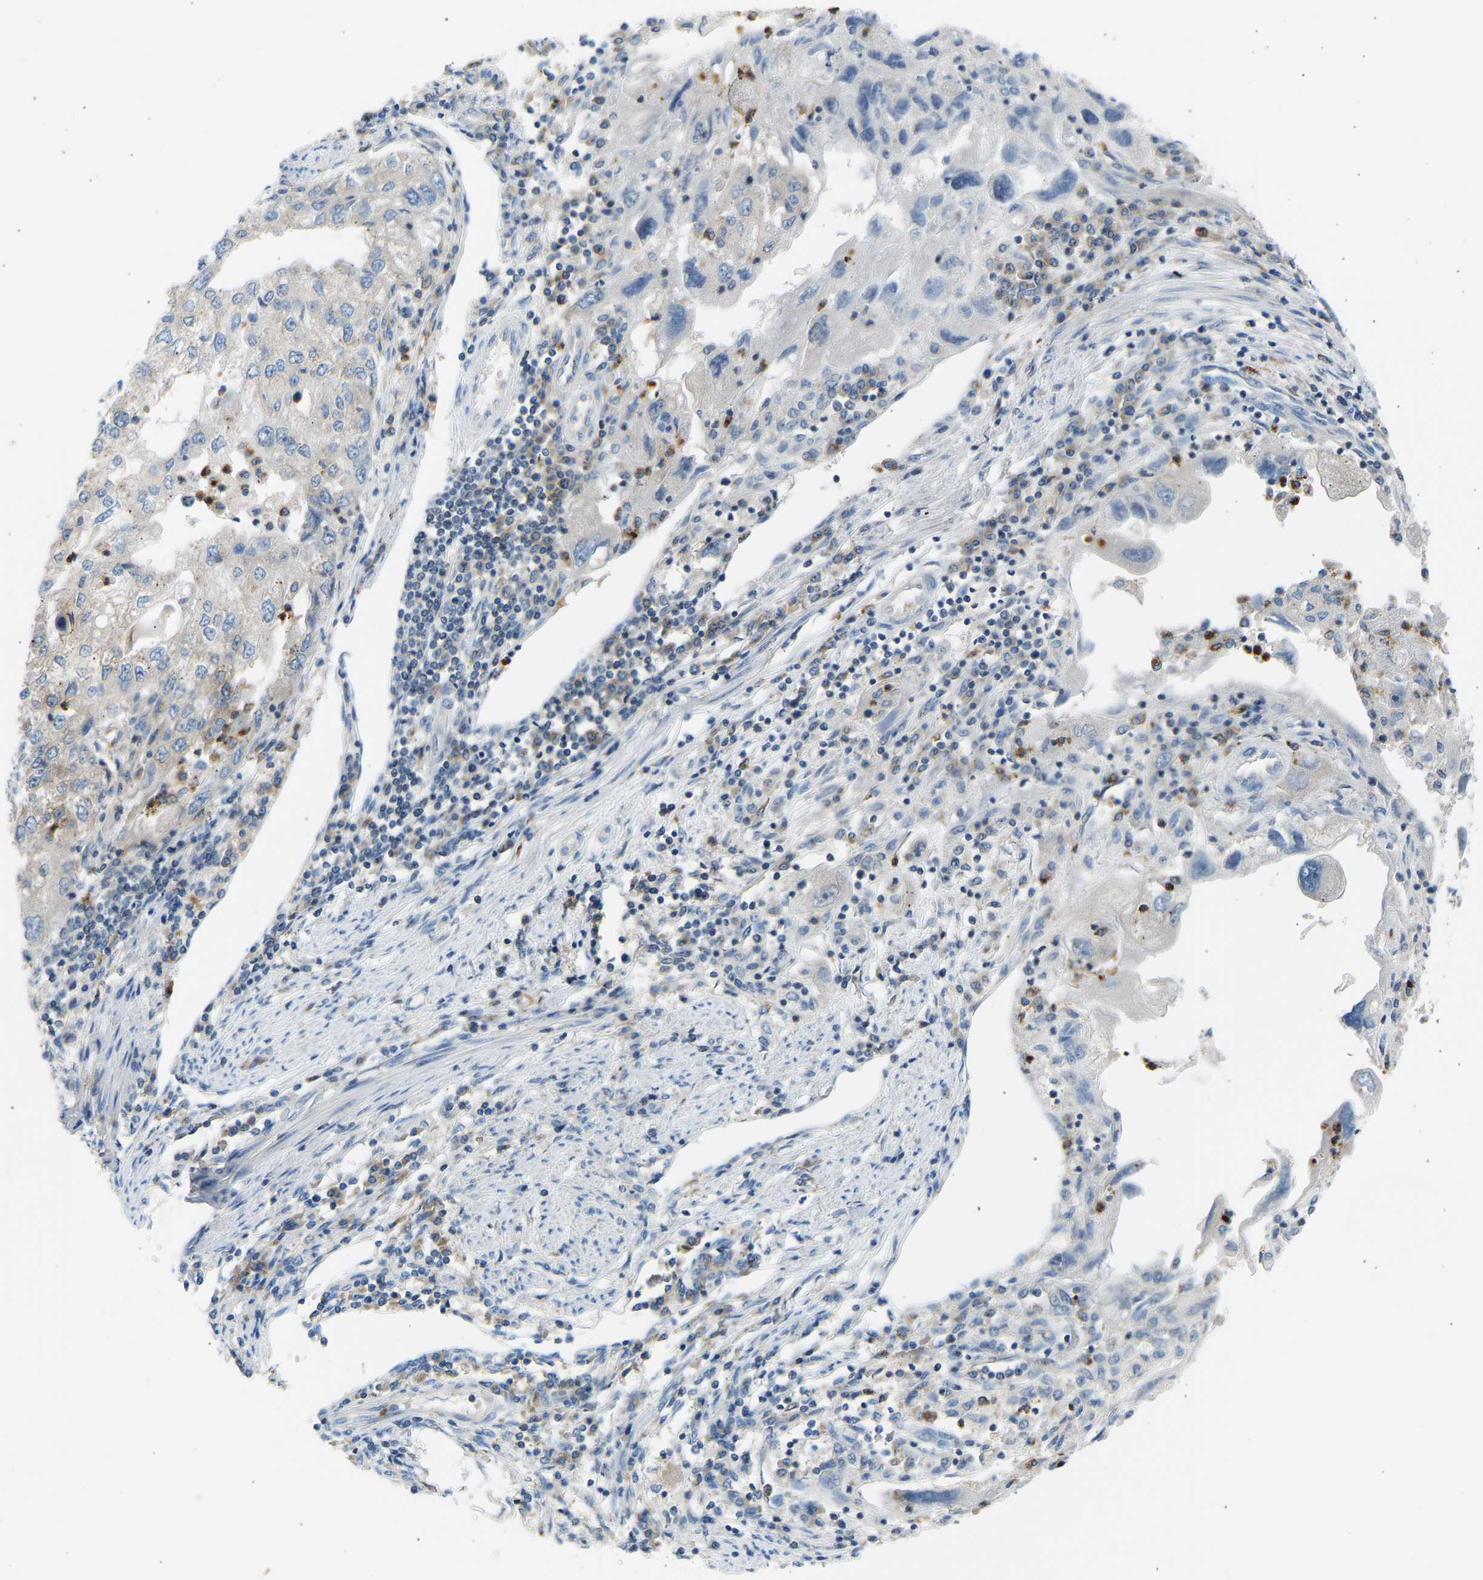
{"staining": {"intensity": "weak", "quantity": "<25%", "location": "cytoplasmic/membranous"}, "tissue": "endometrial cancer", "cell_type": "Tumor cells", "image_type": "cancer", "snomed": [{"axis": "morphology", "description": "Adenocarcinoma, NOS"}, {"axis": "topography", "description": "Endometrium"}], "caption": "This is an immunohistochemistry image of endometrial adenocarcinoma. There is no expression in tumor cells.", "gene": "TRIM50", "patient": {"sex": "female", "age": 49}}